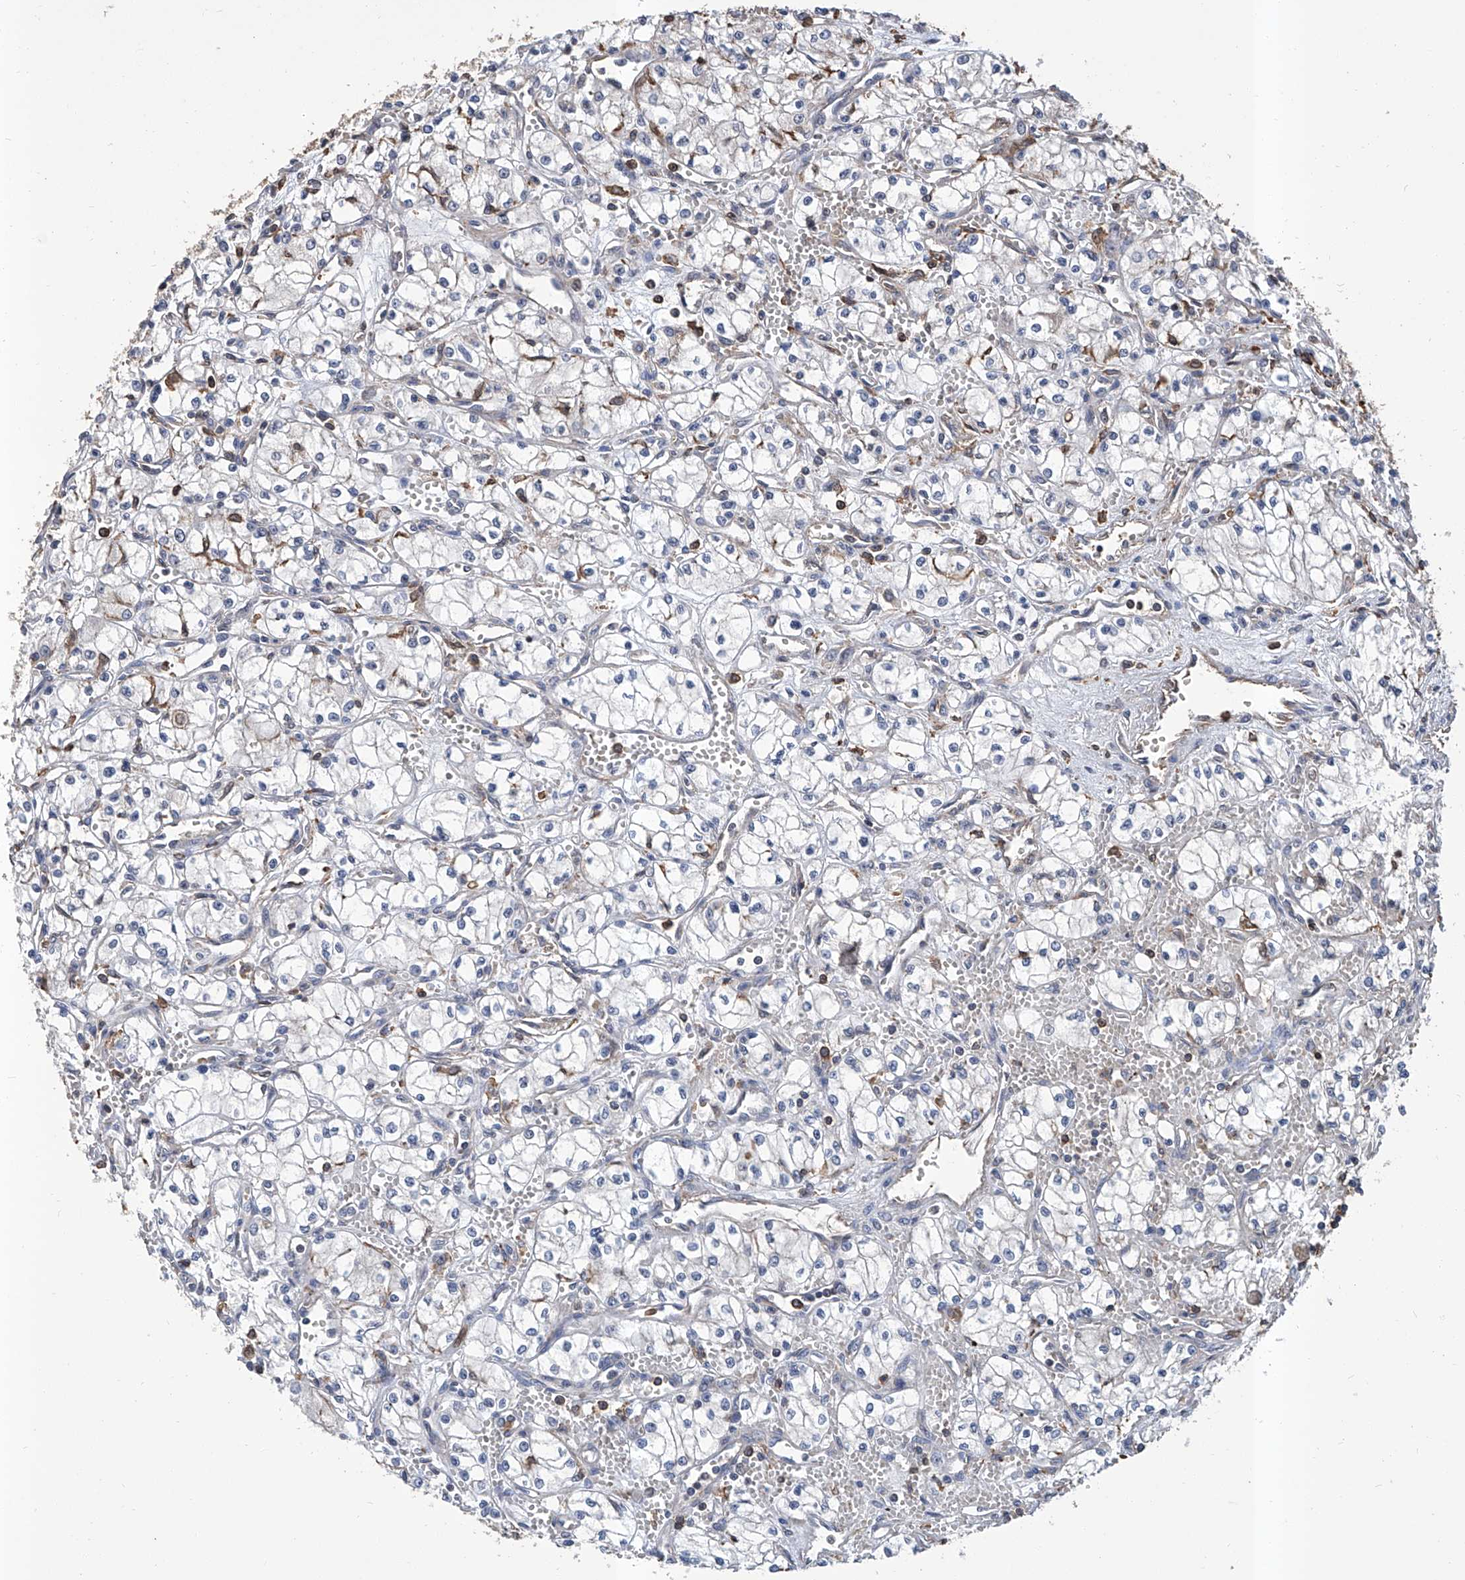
{"staining": {"intensity": "negative", "quantity": "none", "location": "none"}, "tissue": "renal cancer", "cell_type": "Tumor cells", "image_type": "cancer", "snomed": [{"axis": "morphology", "description": "Normal tissue, NOS"}, {"axis": "morphology", "description": "Adenocarcinoma, NOS"}, {"axis": "topography", "description": "Kidney"}], "caption": "Tumor cells are negative for protein expression in human adenocarcinoma (renal). Brightfield microscopy of immunohistochemistry (IHC) stained with DAB (3,3'-diaminobenzidine) (brown) and hematoxylin (blue), captured at high magnification.", "gene": "GPT", "patient": {"sex": "male", "age": 59}}